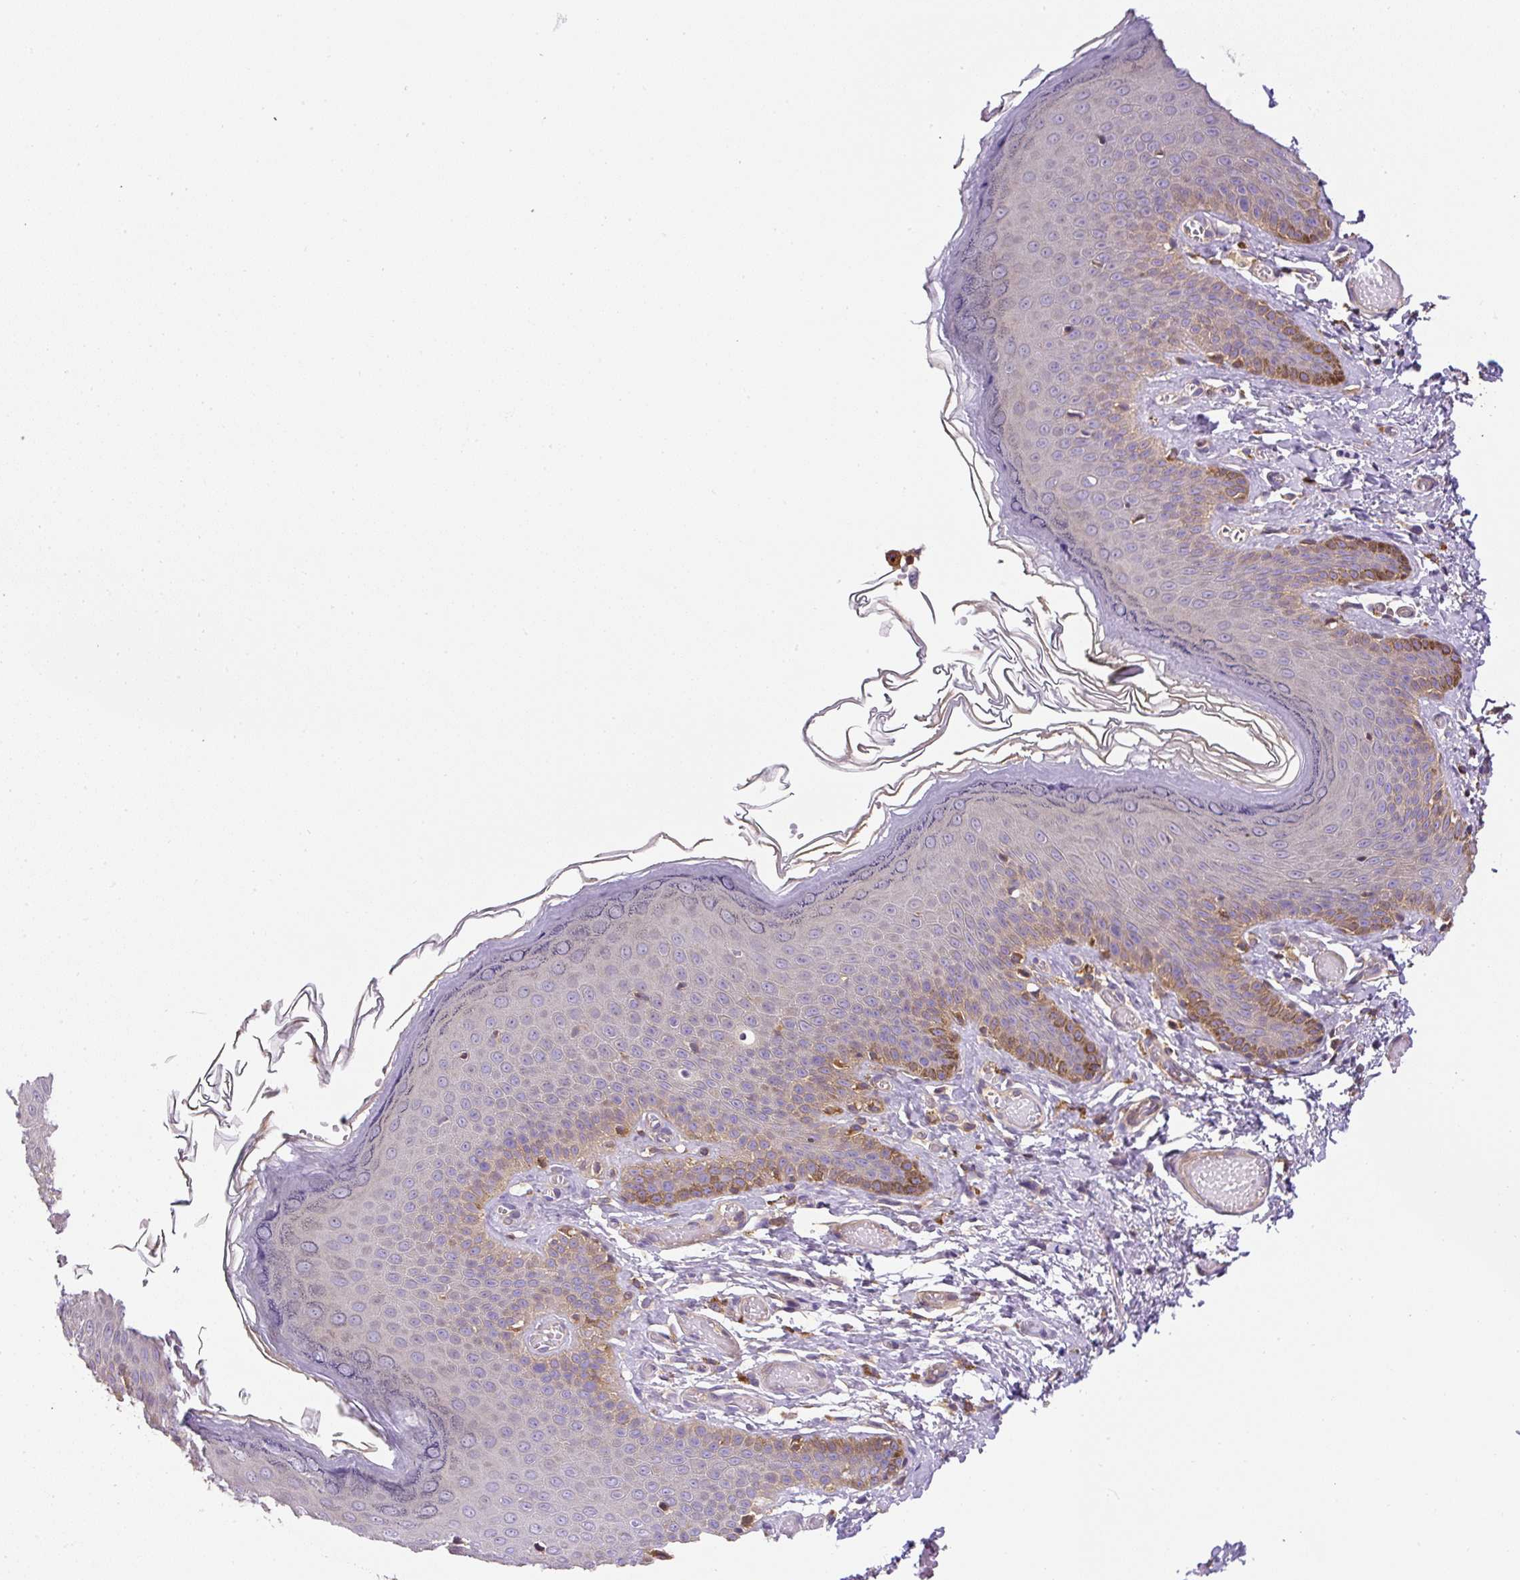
{"staining": {"intensity": "moderate", "quantity": "<25%", "location": "cytoplasmic/membranous"}, "tissue": "skin", "cell_type": "Epidermal cells", "image_type": "normal", "snomed": [{"axis": "morphology", "description": "Normal tissue, NOS"}, {"axis": "topography", "description": "Anal"}], "caption": "Normal skin was stained to show a protein in brown. There is low levels of moderate cytoplasmic/membranous positivity in approximately <25% of epidermal cells. The staining is performed using DAB (3,3'-diaminobenzidine) brown chromogen to label protein expression. The nuclei are counter-stained blue using hematoxylin.", "gene": "CCDC28A", "patient": {"sex": "female", "age": 40}}